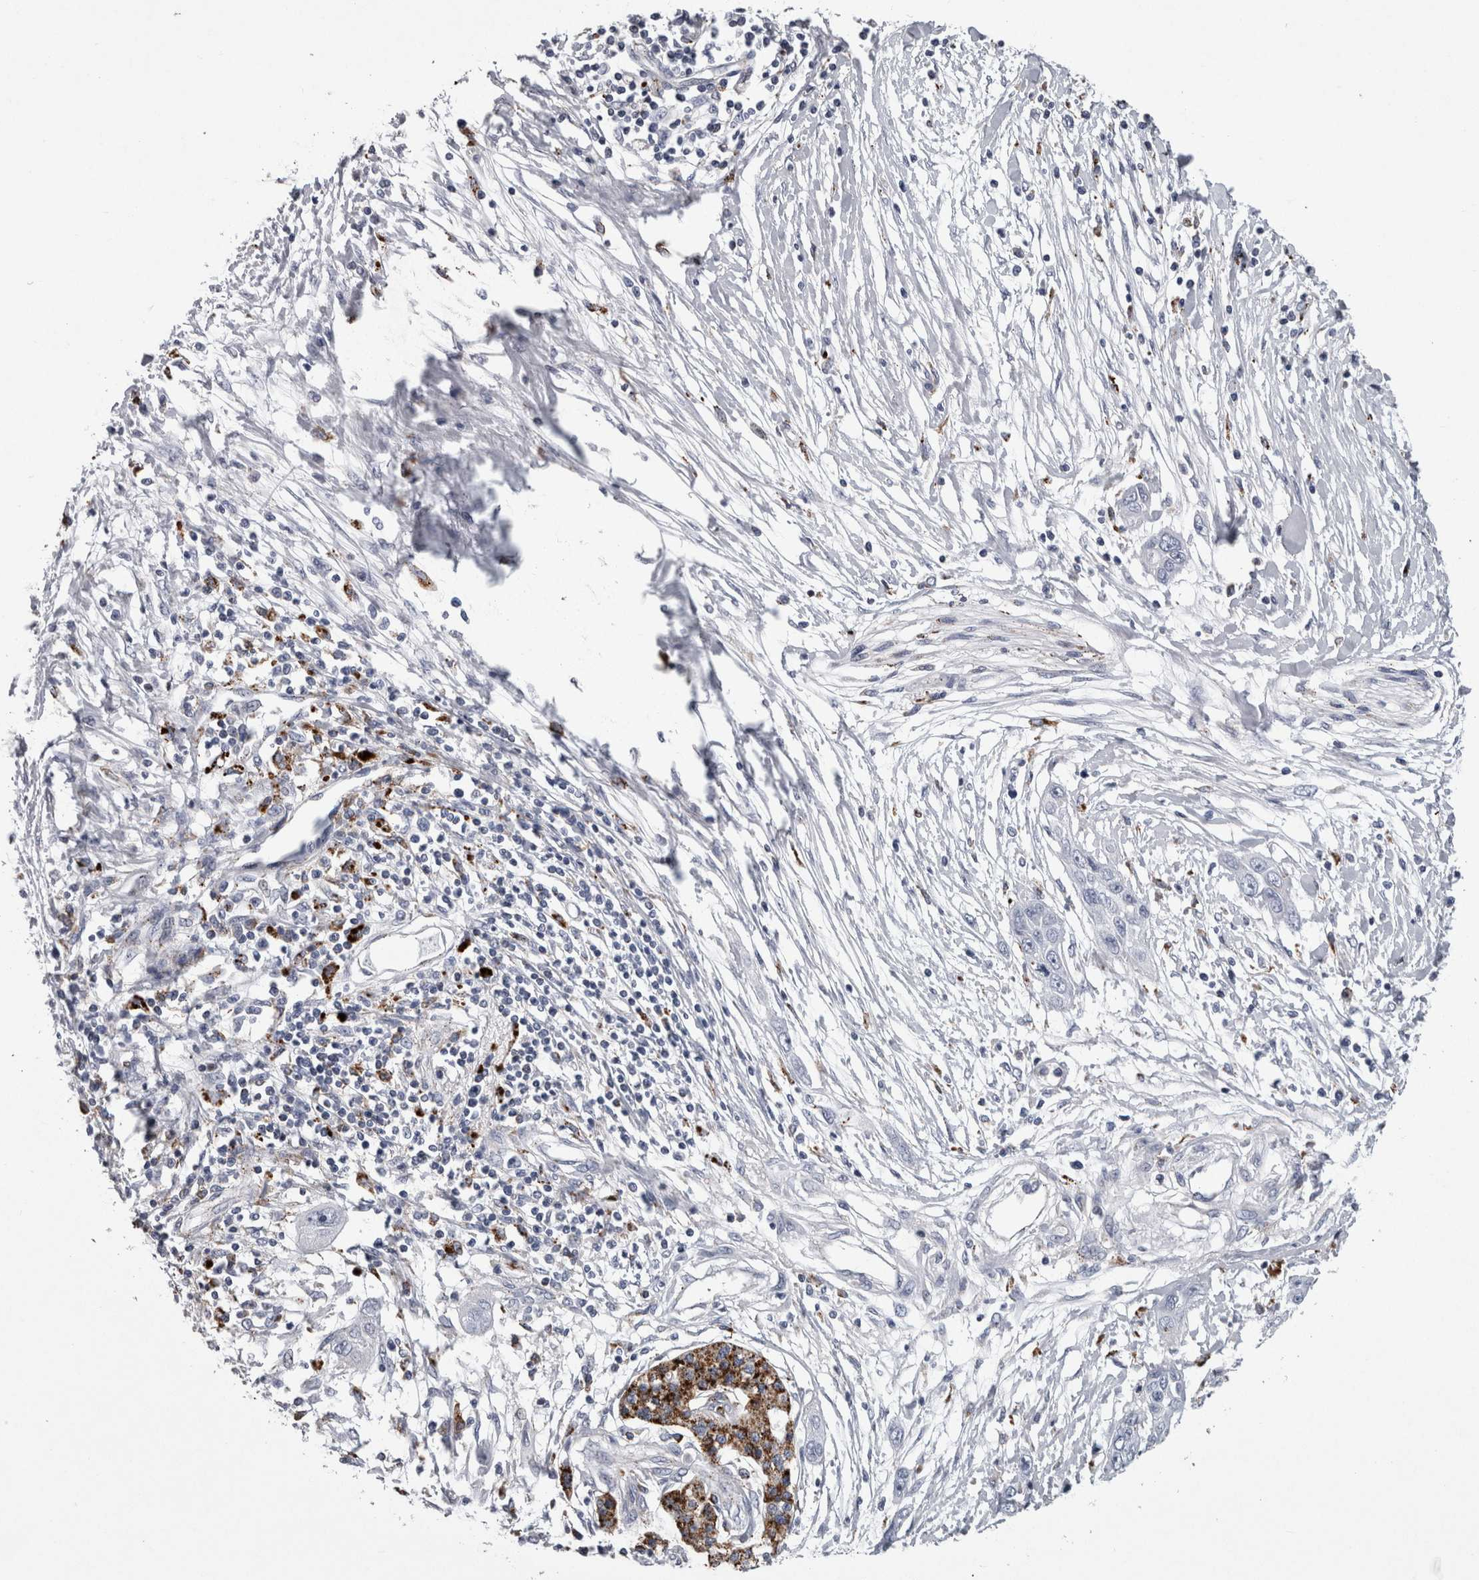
{"staining": {"intensity": "negative", "quantity": "none", "location": "none"}, "tissue": "pancreatic cancer", "cell_type": "Tumor cells", "image_type": "cancer", "snomed": [{"axis": "morphology", "description": "Adenocarcinoma, NOS"}, {"axis": "topography", "description": "Pancreas"}], "caption": "DAB immunohistochemical staining of human pancreatic cancer (adenocarcinoma) reveals no significant expression in tumor cells.", "gene": "DPP7", "patient": {"sex": "female", "age": 70}}